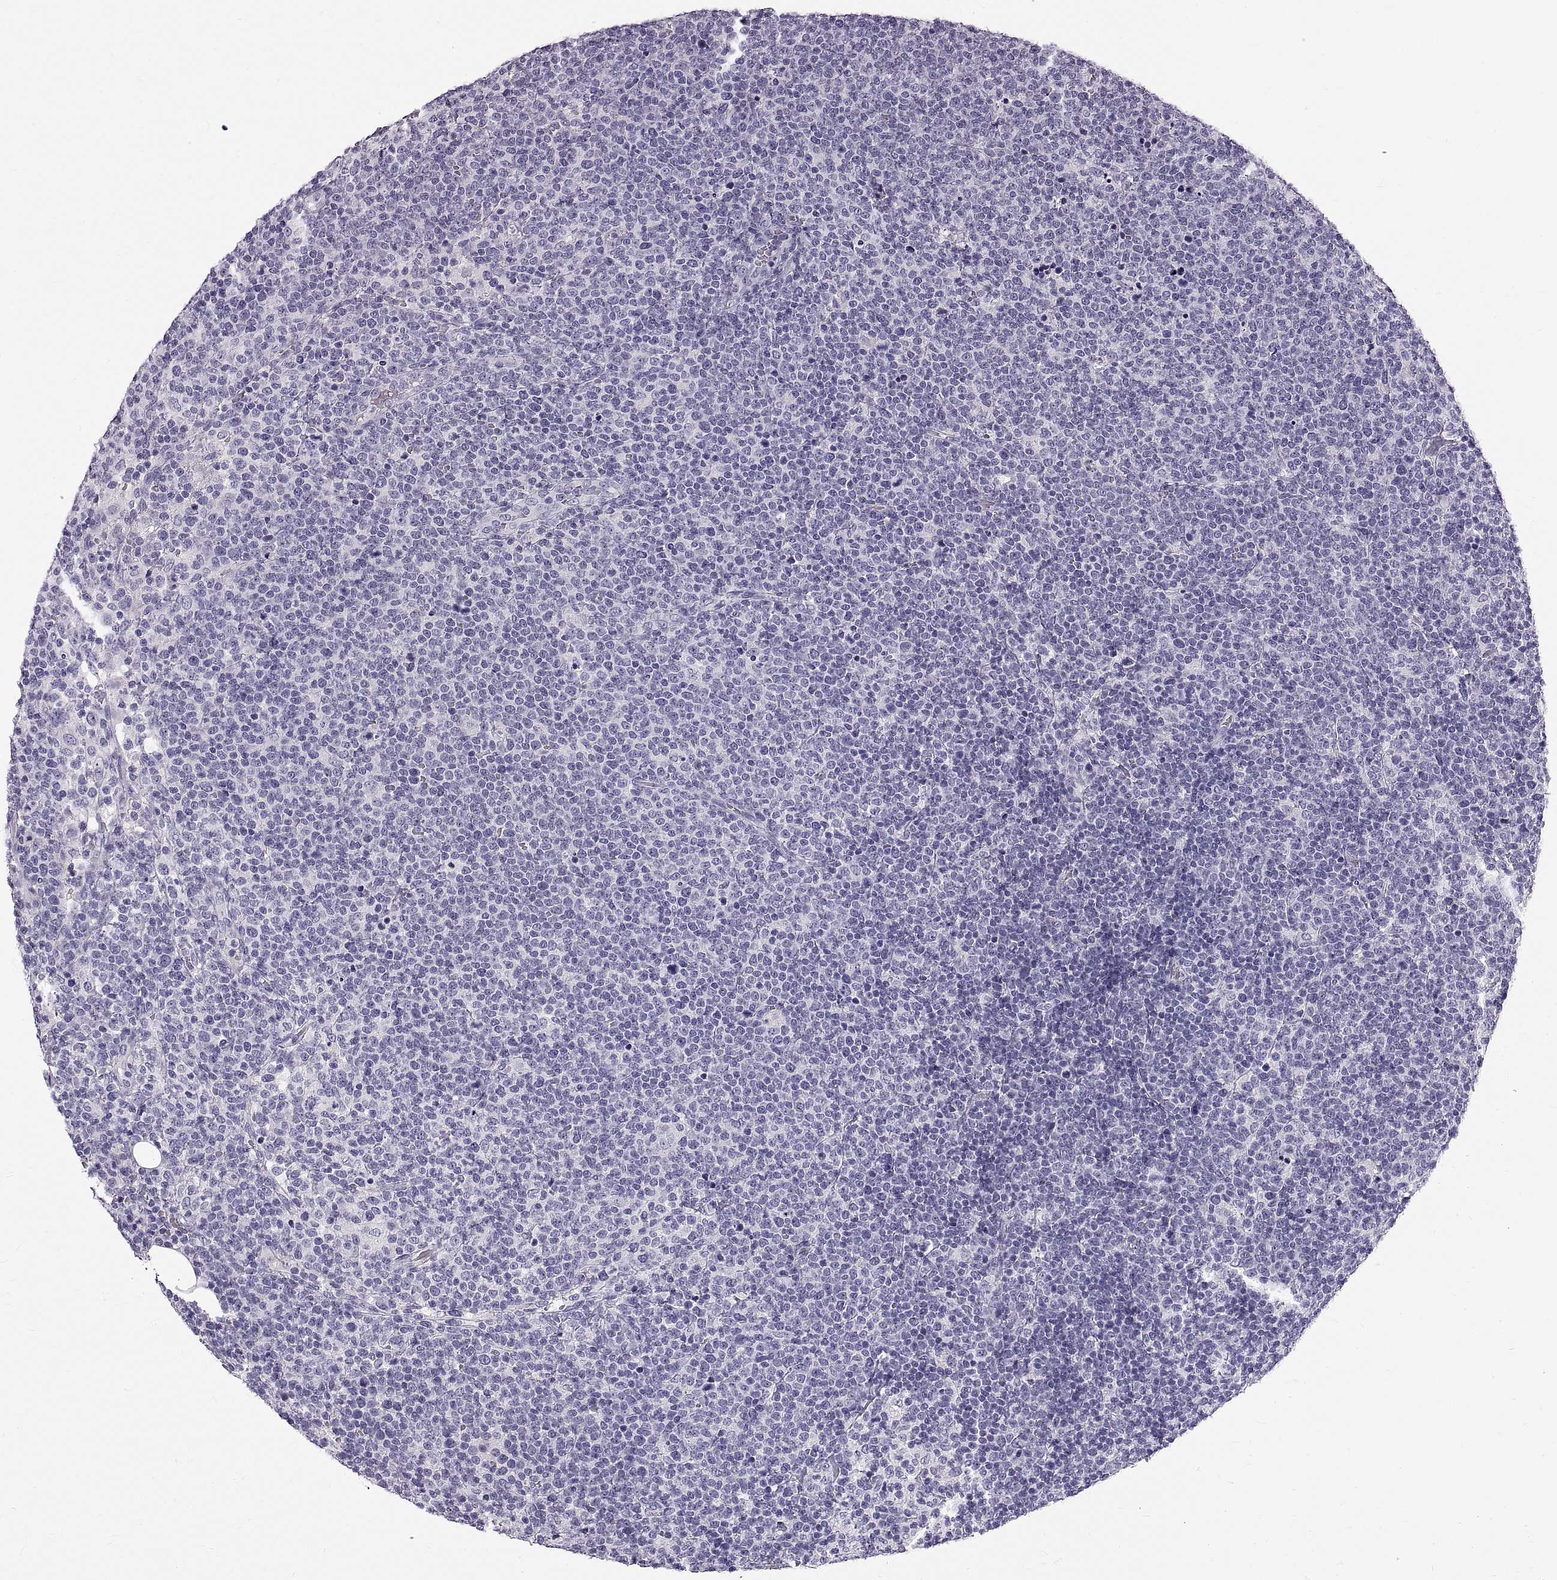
{"staining": {"intensity": "negative", "quantity": "none", "location": "none"}, "tissue": "lymphoma", "cell_type": "Tumor cells", "image_type": "cancer", "snomed": [{"axis": "morphology", "description": "Malignant lymphoma, non-Hodgkin's type, High grade"}, {"axis": "topography", "description": "Lymph node"}], "caption": "This photomicrograph is of high-grade malignant lymphoma, non-Hodgkin's type stained with IHC to label a protein in brown with the nuclei are counter-stained blue. There is no expression in tumor cells.", "gene": "WFDC8", "patient": {"sex": "male", "age": 61}}